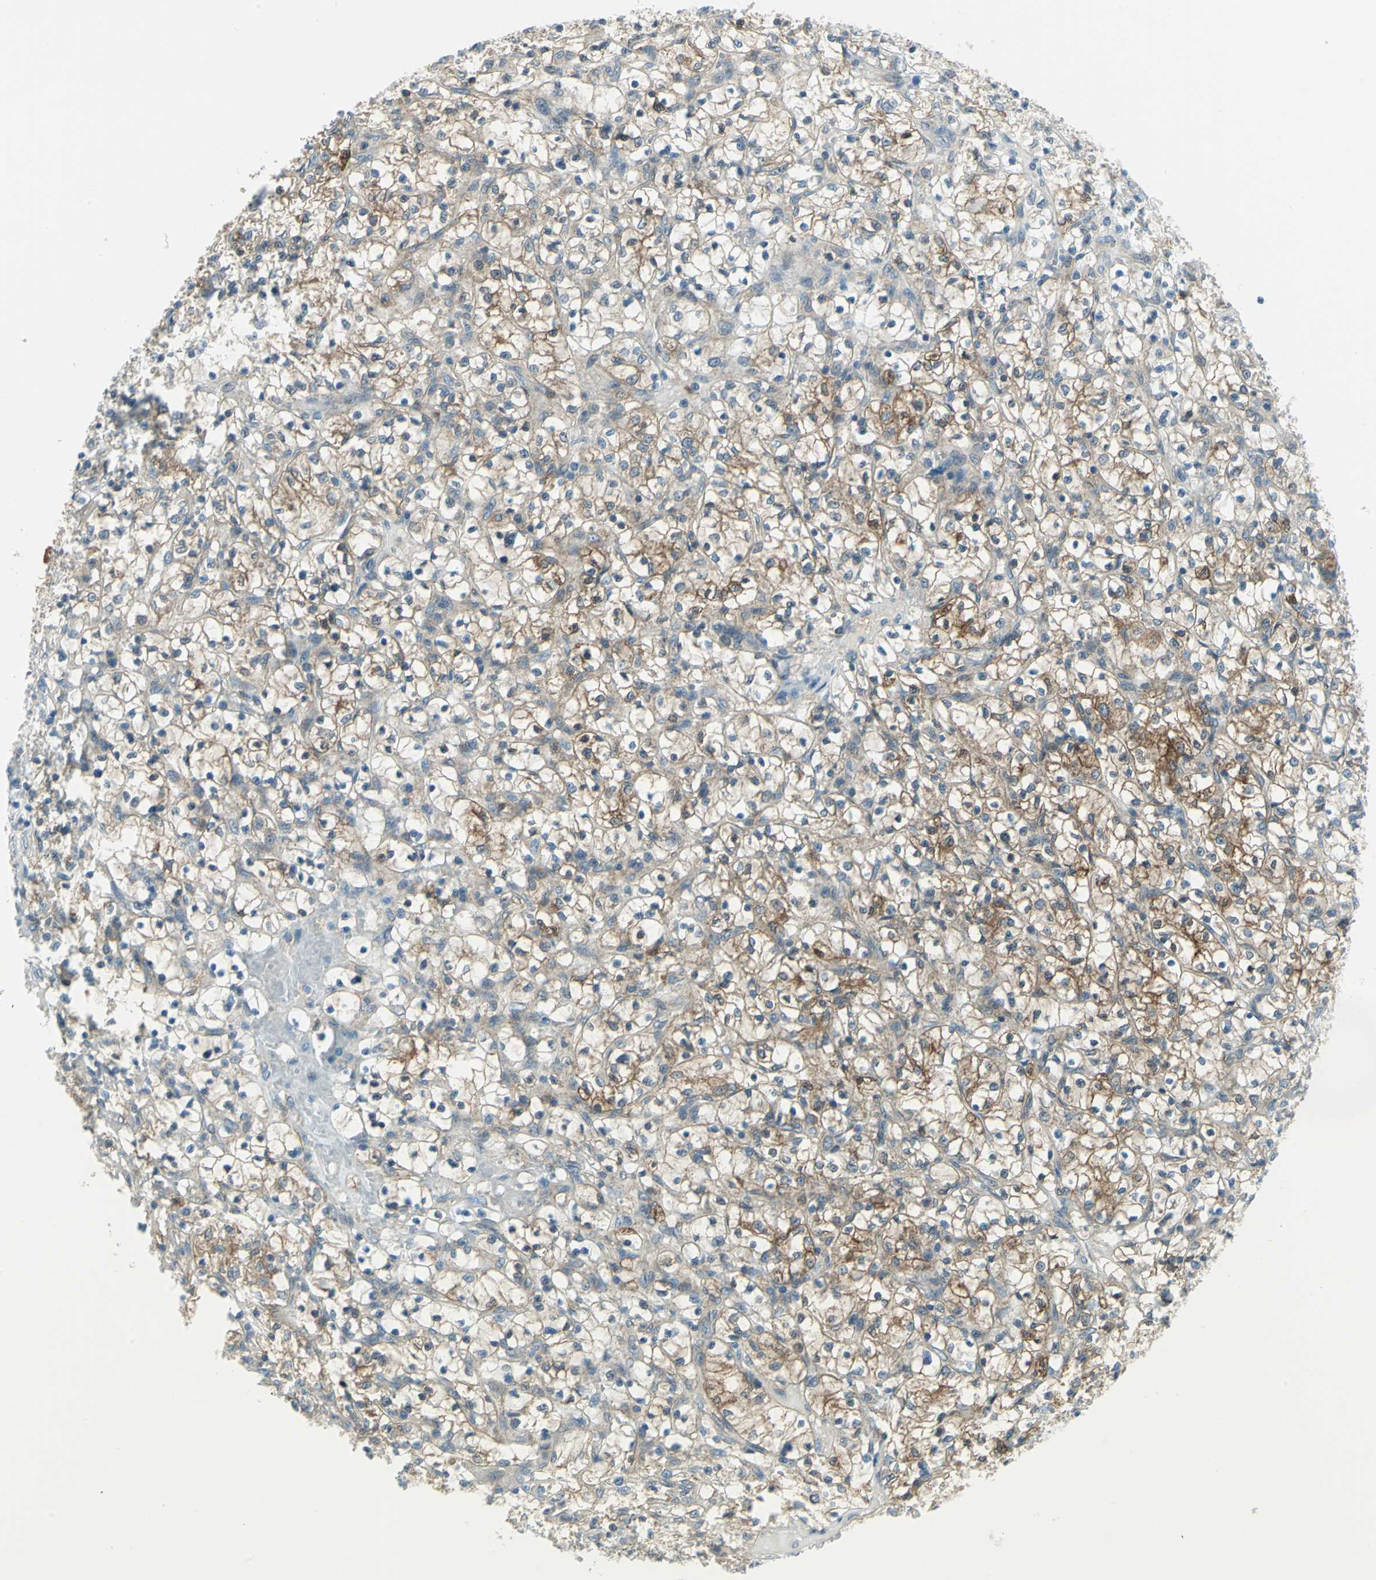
{"staining": {"intensity": "moderate", "quantity": "<25%", "location": "cytoplasmic/membranous"}, "tissue": "renal cancer", "cell_type": "Tumor cells", "image_type": "cancer", "snomed": [{"axis": "morphology", "description": "Adenocarcinoma, NOS"}, {"axis": "topography", "description": "Kidney"}], "caption": "Immunohistochemical staining of human renal cancer (adenocarcinoma) shows low levels of moderate cytoplasmic/membranous staining in about <25% of tumor cells.", "gene": "ALDOA", "patient": {"sex": "female", "age": 69}}